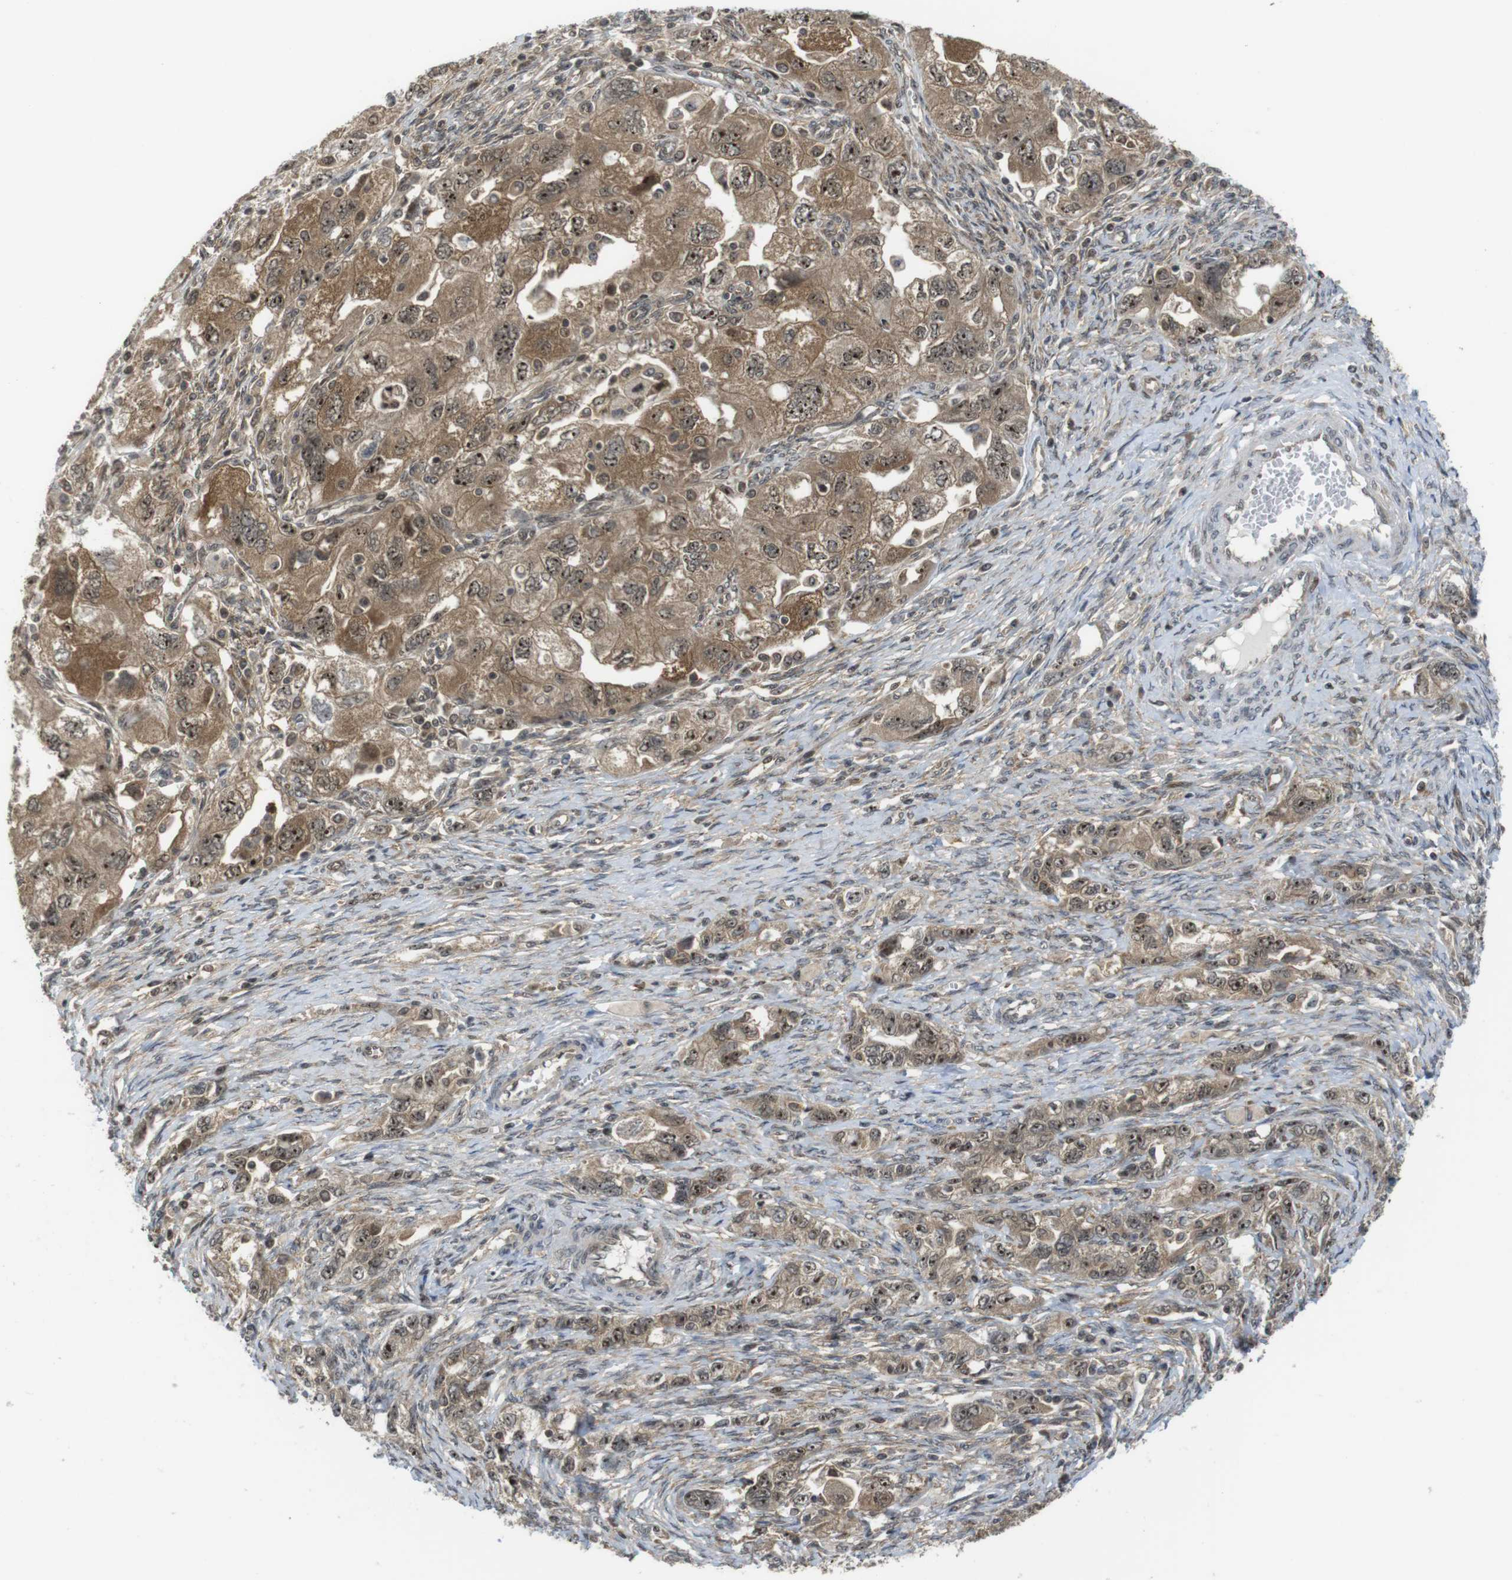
{"staining": {"intensity": "moderate", "quantity": ">75%", "location": "cytoplasmic/membranous,nuclear"}, "tissue": "ovarian cancer", "cell_type": "Tumor cells", "image_type": "cancer", "snomed": [{"axis": "morphology", "description": "Carcinoma, NOS"}, {"axis": "morphology", "description": "Cystadenocarcinoma, serous, NOS"}, {"axis": "topography", "description": "Ovary"}], "caption": "About >75% of tumor cells in human ovarian cancer (serous cystadenocarcinoma) reveal moderate cytoplasmic/membranous and nuclear protein staining as visualized by brown immunohistochemical staining.", "gene": "CC2D1A", "patient": {"sex": "female", "age": 69}}